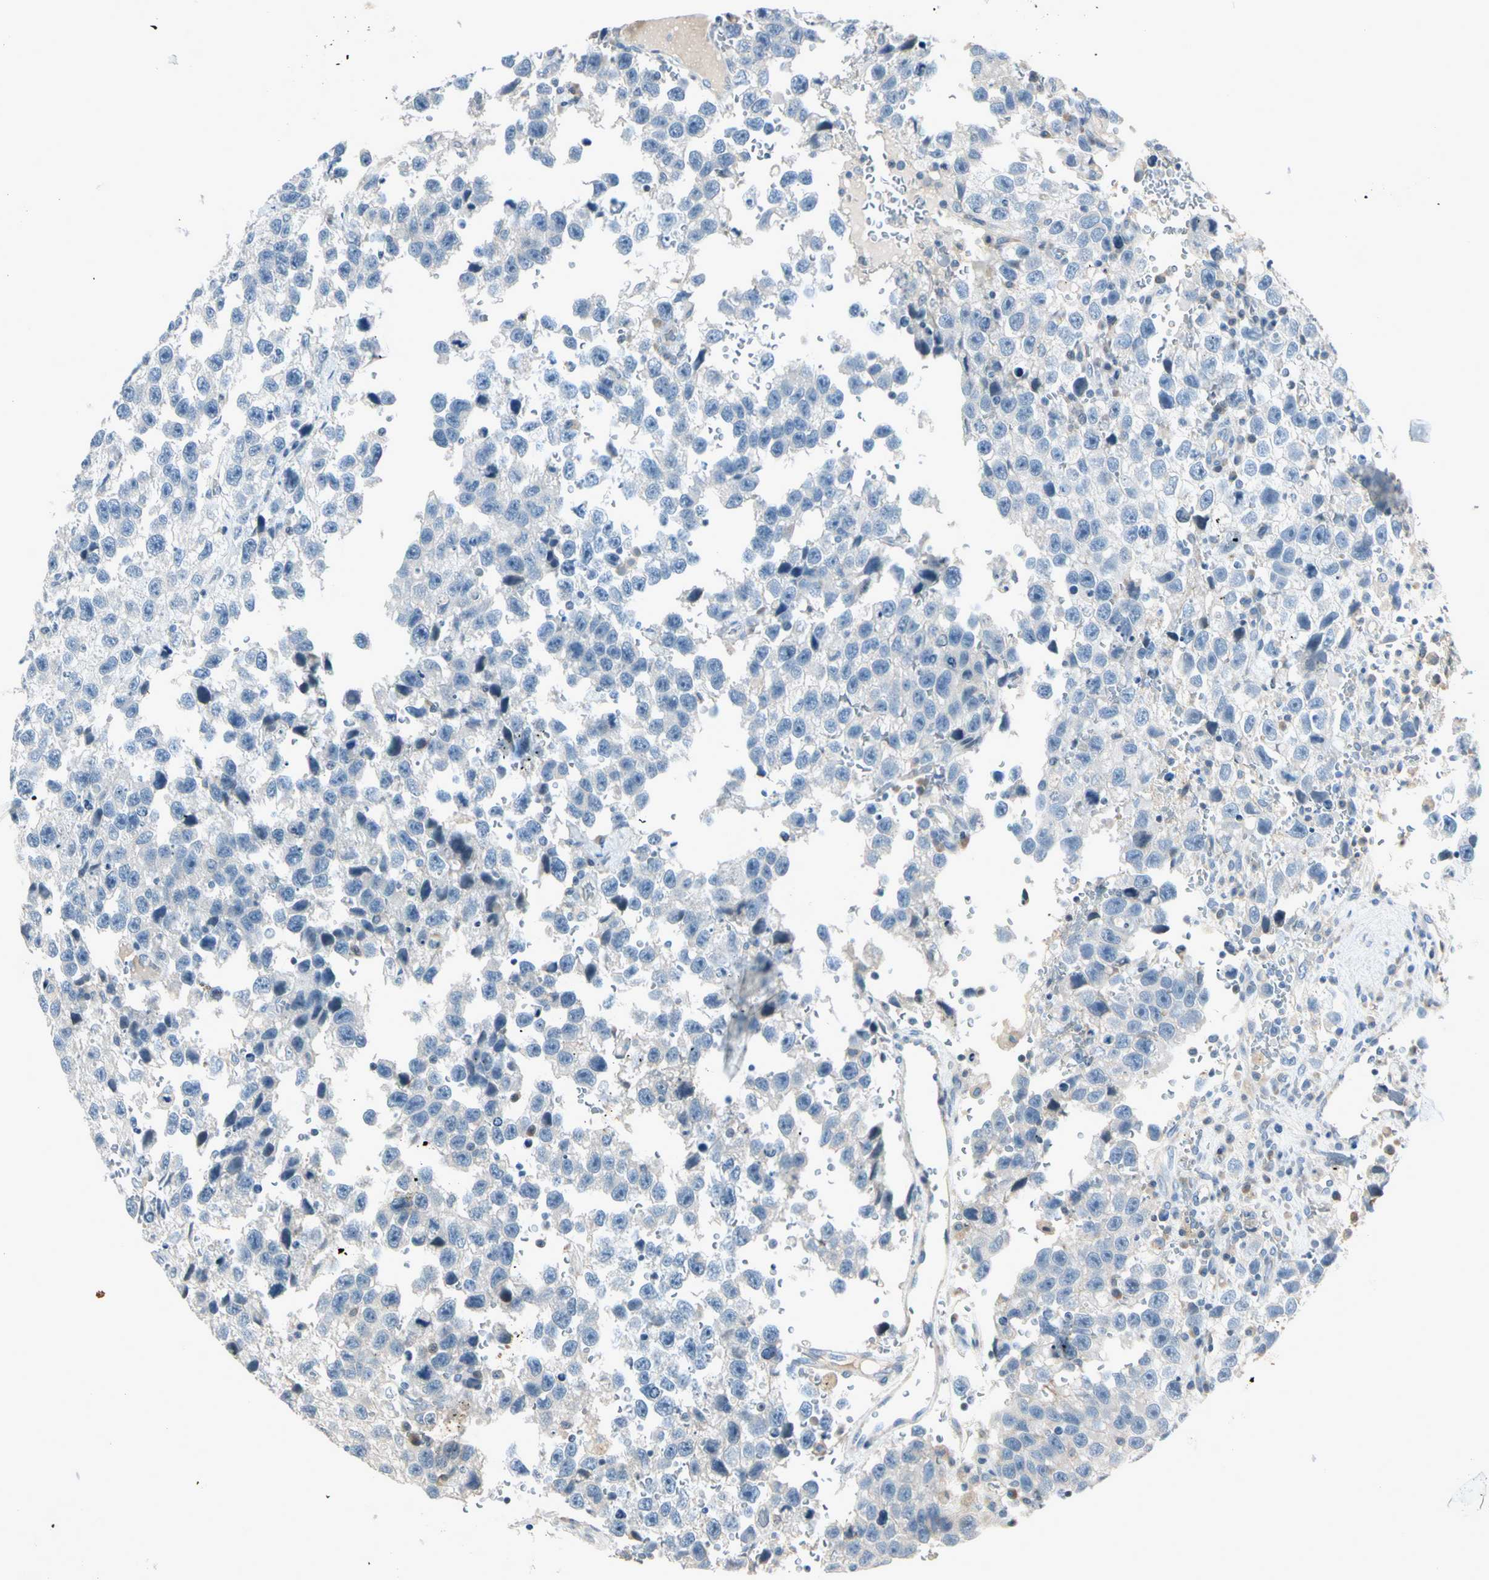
{"staining": {"intensity": "negative", "quantity": "none", "location": "none"}, "tissue": "testis cancer", "cell_type": "Tumor cells", "image_type": "cancer", "snomed": [{"axis": "morphology", "description": "Seminoma, NOS"}, {"axis": "topography", "description": "Testis"}], "caption": "DAB (3,3'-diaminobenzidine) immunohistochemical staining of human testis cancer reveals no significant staining in tumor cells. (Brightfield microscopy of DAB IHC at high magnification).", "gene": "CYP2E1", "patient": {"sex": "male", "age": 33}}